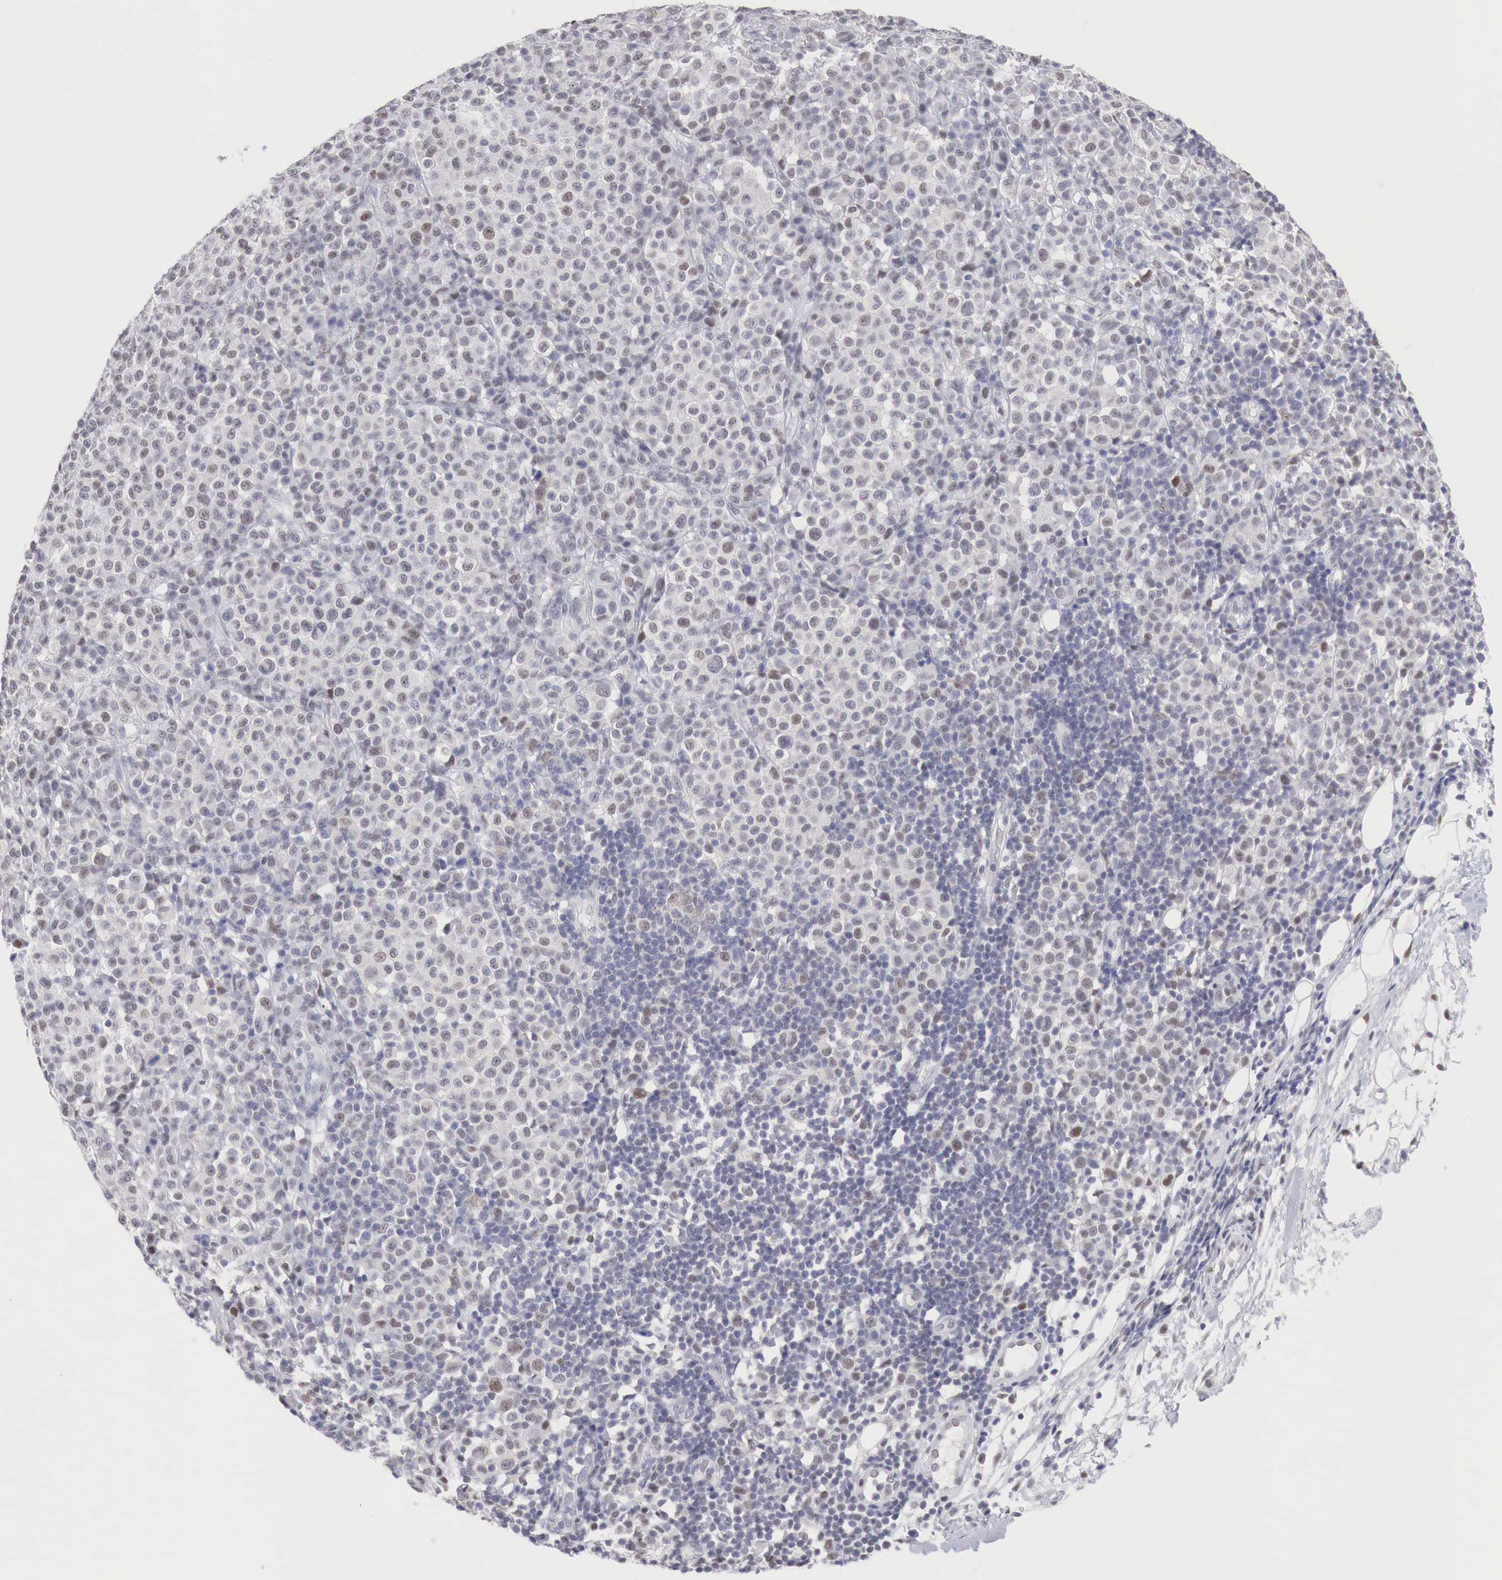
{"staining": {"intensity": "weak", "quantity": "25%-75%", "location": "nuclear"}, "tissue": "melanoma", "cell_type": "Tumor cells", "image_type": "cancer", "snomed": [{"axis": "morphology", "description": "Malignant melanoma, Metastatic site"}, {"axis": "topography", "description": "Skin"}], "caption": "IHC photomicrograph of neoplastic tissue: human malignant melanoma (metastatic site) stained using immunohistochemistry exhibits low levels of weak protein expression localized specifically in the nuclear of tumor cells, appearing as a nuclear brown color.", "gene": "FOXP2", "patient": {"sex": "male", "age": 32}}